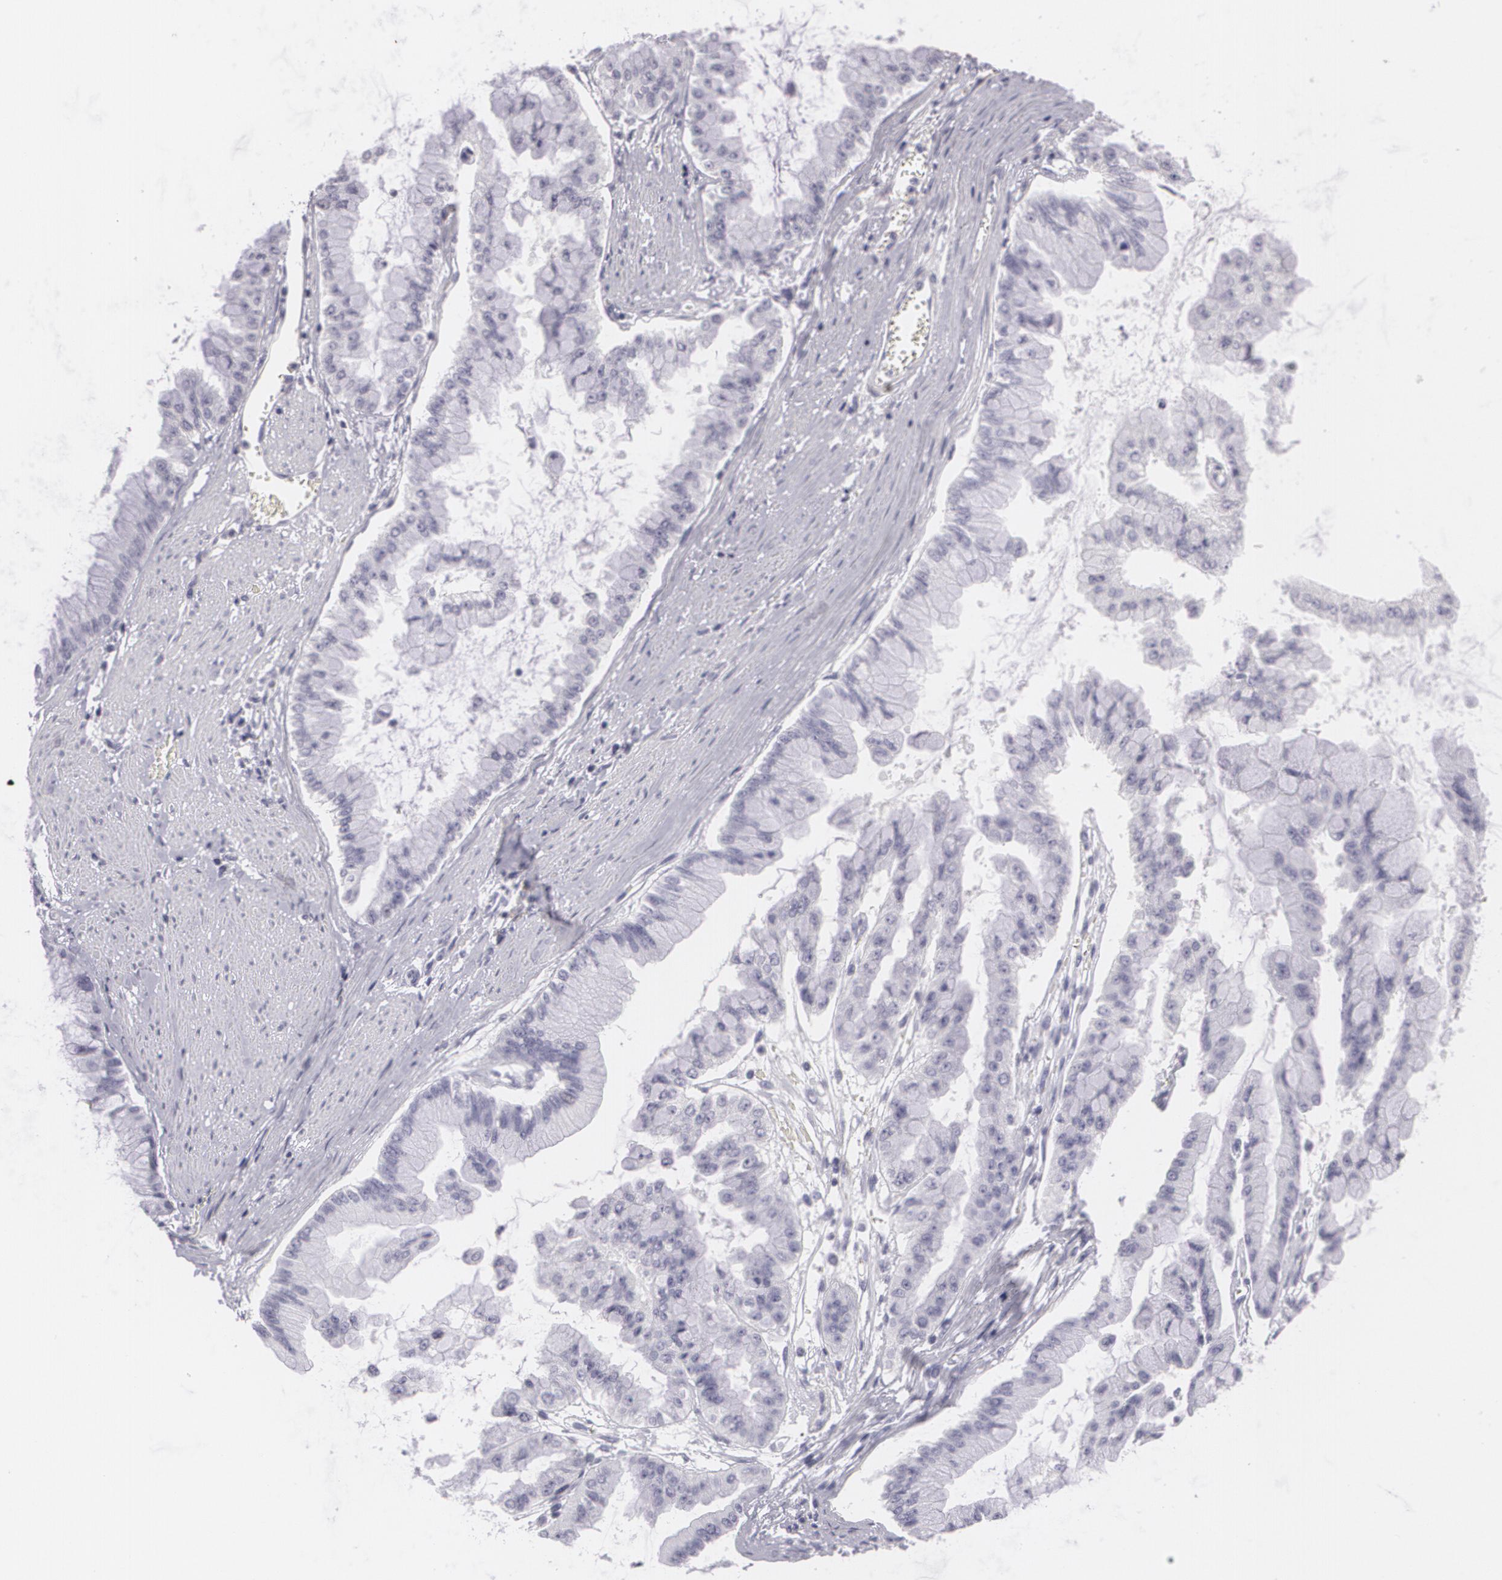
{"staining": {"intensity": "negative", "quantity": "none", "location": "none"}, "tissue": "liver cancer", "cell_type": "Tumor cells", "image_type": "cancer", "snomed": [{"axis": "morphology", "description": "Cholangiocarcinoma"}, {"axis": "topography", "description": "Liver"}], "caption": "Cholangiocarcinoma (liver) stained for a protein using immunohistochemistry demonstrates no expression tumor cells.", "gene": "MAP2", "patient": {"sex": "female", "age": 79}}